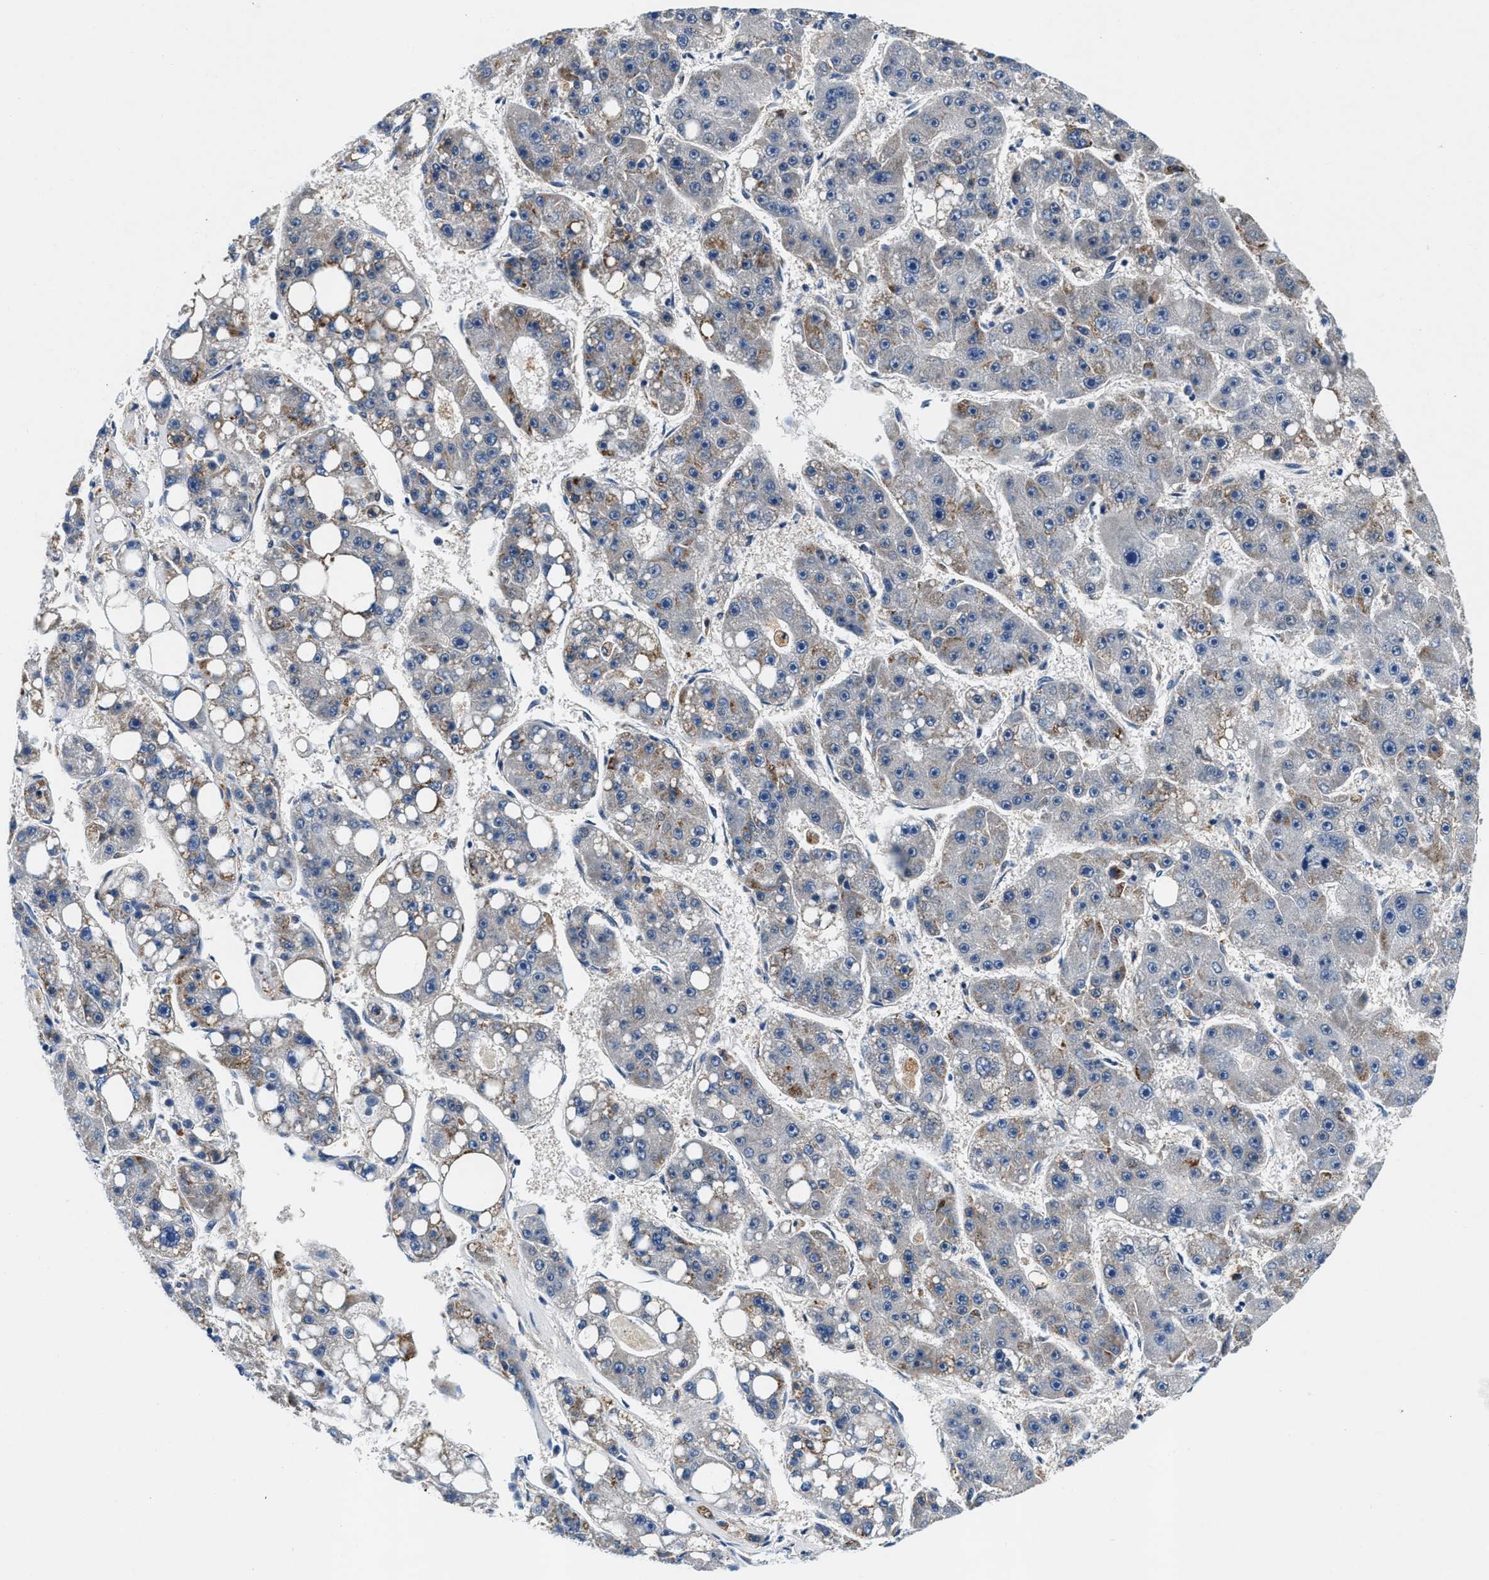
{"staining": {"intensity": "weak", "quantity": "<25%", "location": "cytoplasmic/membranous"}, "tissue": "liver cancer", "cell_type": "Tumor cells", "image_type": "cancer", "snomed": [{"axis": "morphology", "description": "Carcinoma, Hepatocellular, NOS"}, {"axis": "topography", "description": "Liver"}], "caption": "Immunohistochemical staining of liver cancer demonstrates no significant expression in tumor cells.", "gene": "SLFN11", "patient": {"sex": "female", "age": 61}}